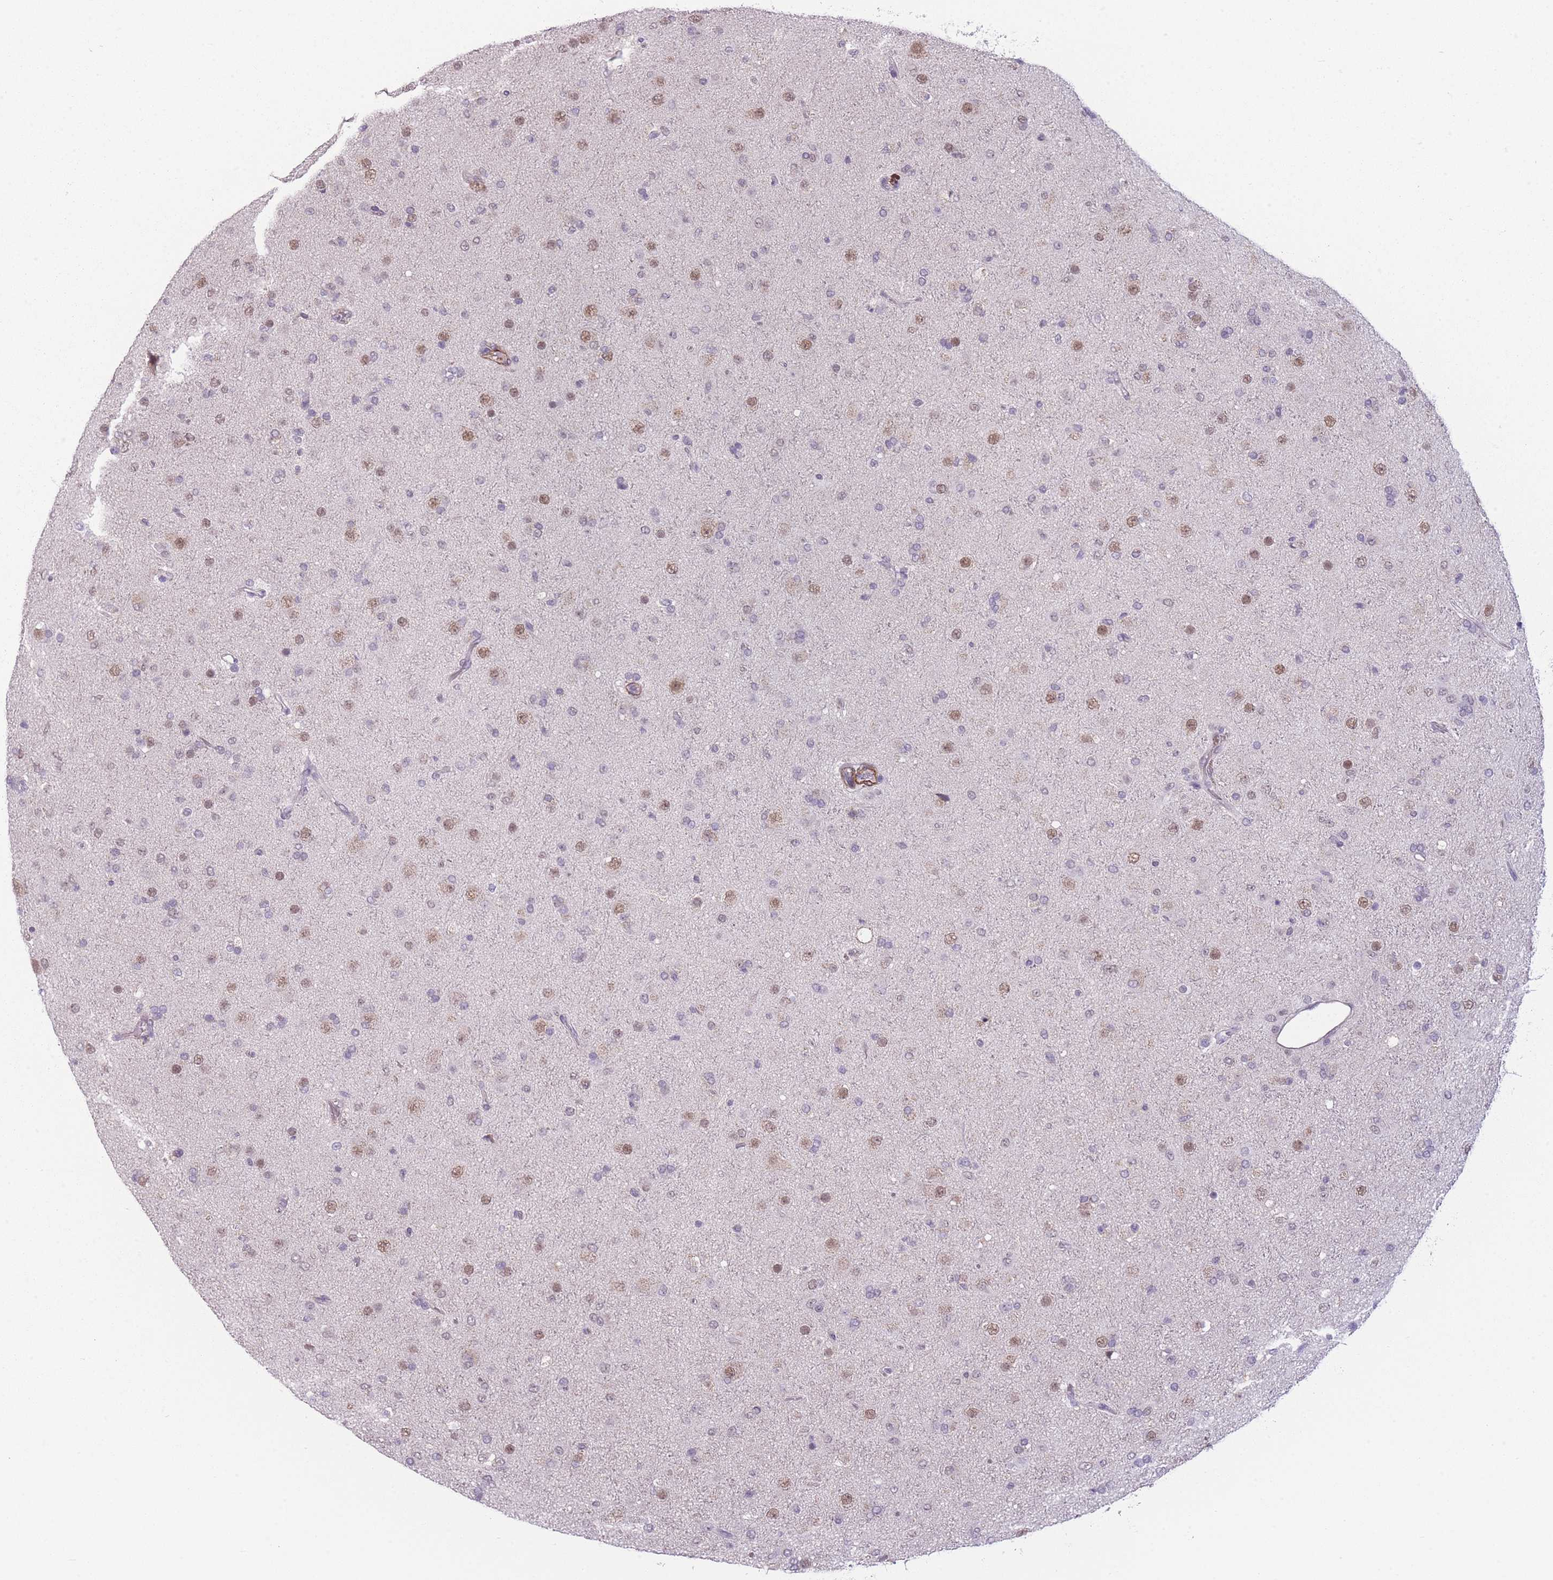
{"staining": {"intensity": "moderate", "quantity": "25%-75%", "location": "nuclear"}, "tissue": "glioma", "cell_type": "Tumor cells", "image_type": "cancer", "snomed": [{"axis": "morphology", "description": "Glioma, malignant, Low grade"}, {"axis": "topography", "description": "Brain"}], "caption": "An IHC histopathology image of neoplastic tissue is shown. Protein staining in brown labels moderate nuclear positivity in glioma within tumor cells.", "gene": "SIN3B", "patient": {"sex": "male", "age": 65}}